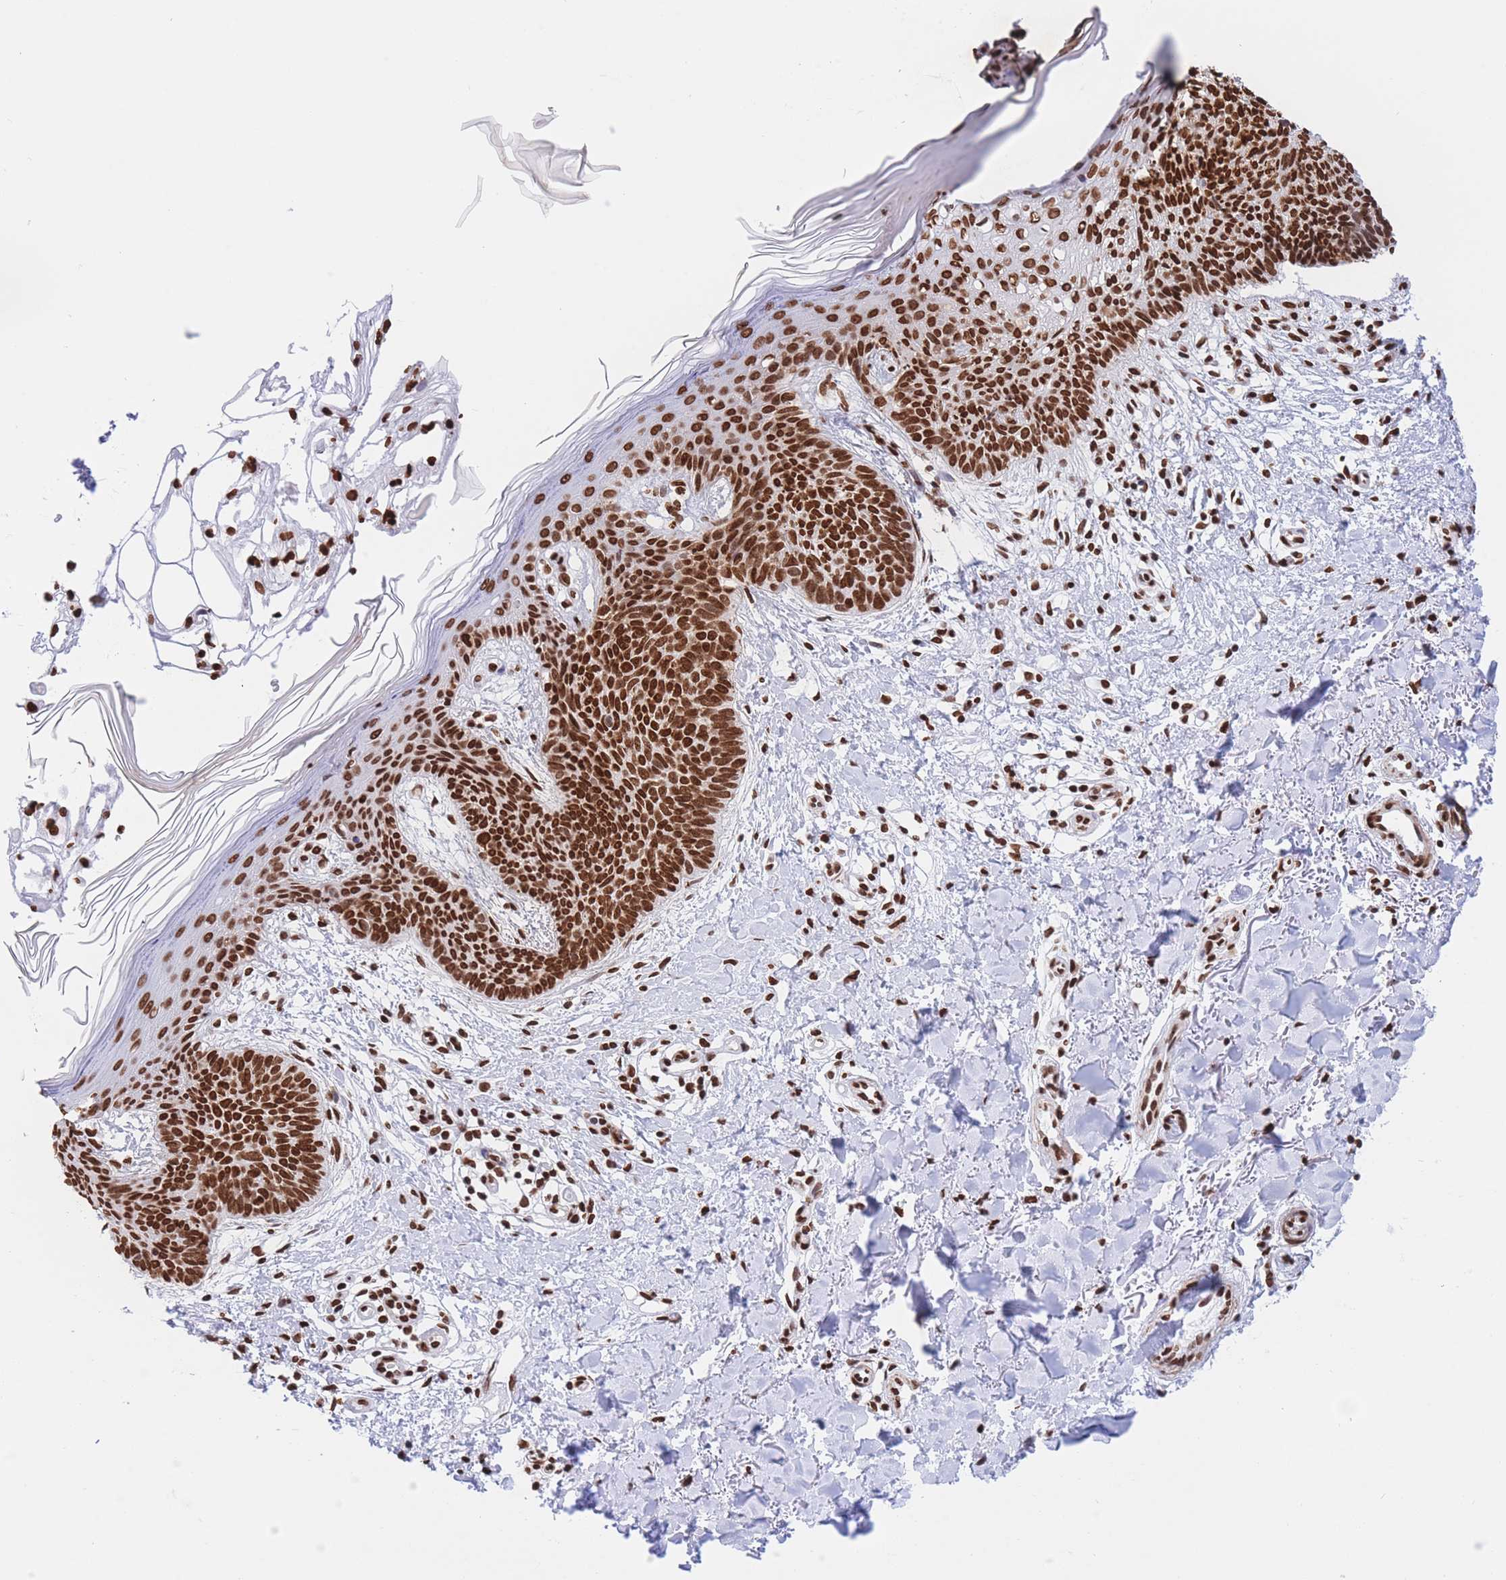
{"staining": {"intensity": "strong", "quantity": ">75%", "location": "nuclear"}, "tissue": "skin cancer", "cell_type": "Tumor cells", "image_type": "cancer", "snomed": [{"axis": "morphology", "description": "Basal cell carcinoma"}, {"axis": "topography", "description": "Skin"}], "caption": "Protein staining exhibits strong nuclear expression in approximately >75% of tumor cells in skin cancer.", "gene": "H2BC11", "patient": {"sex": "male", "age": 78}}